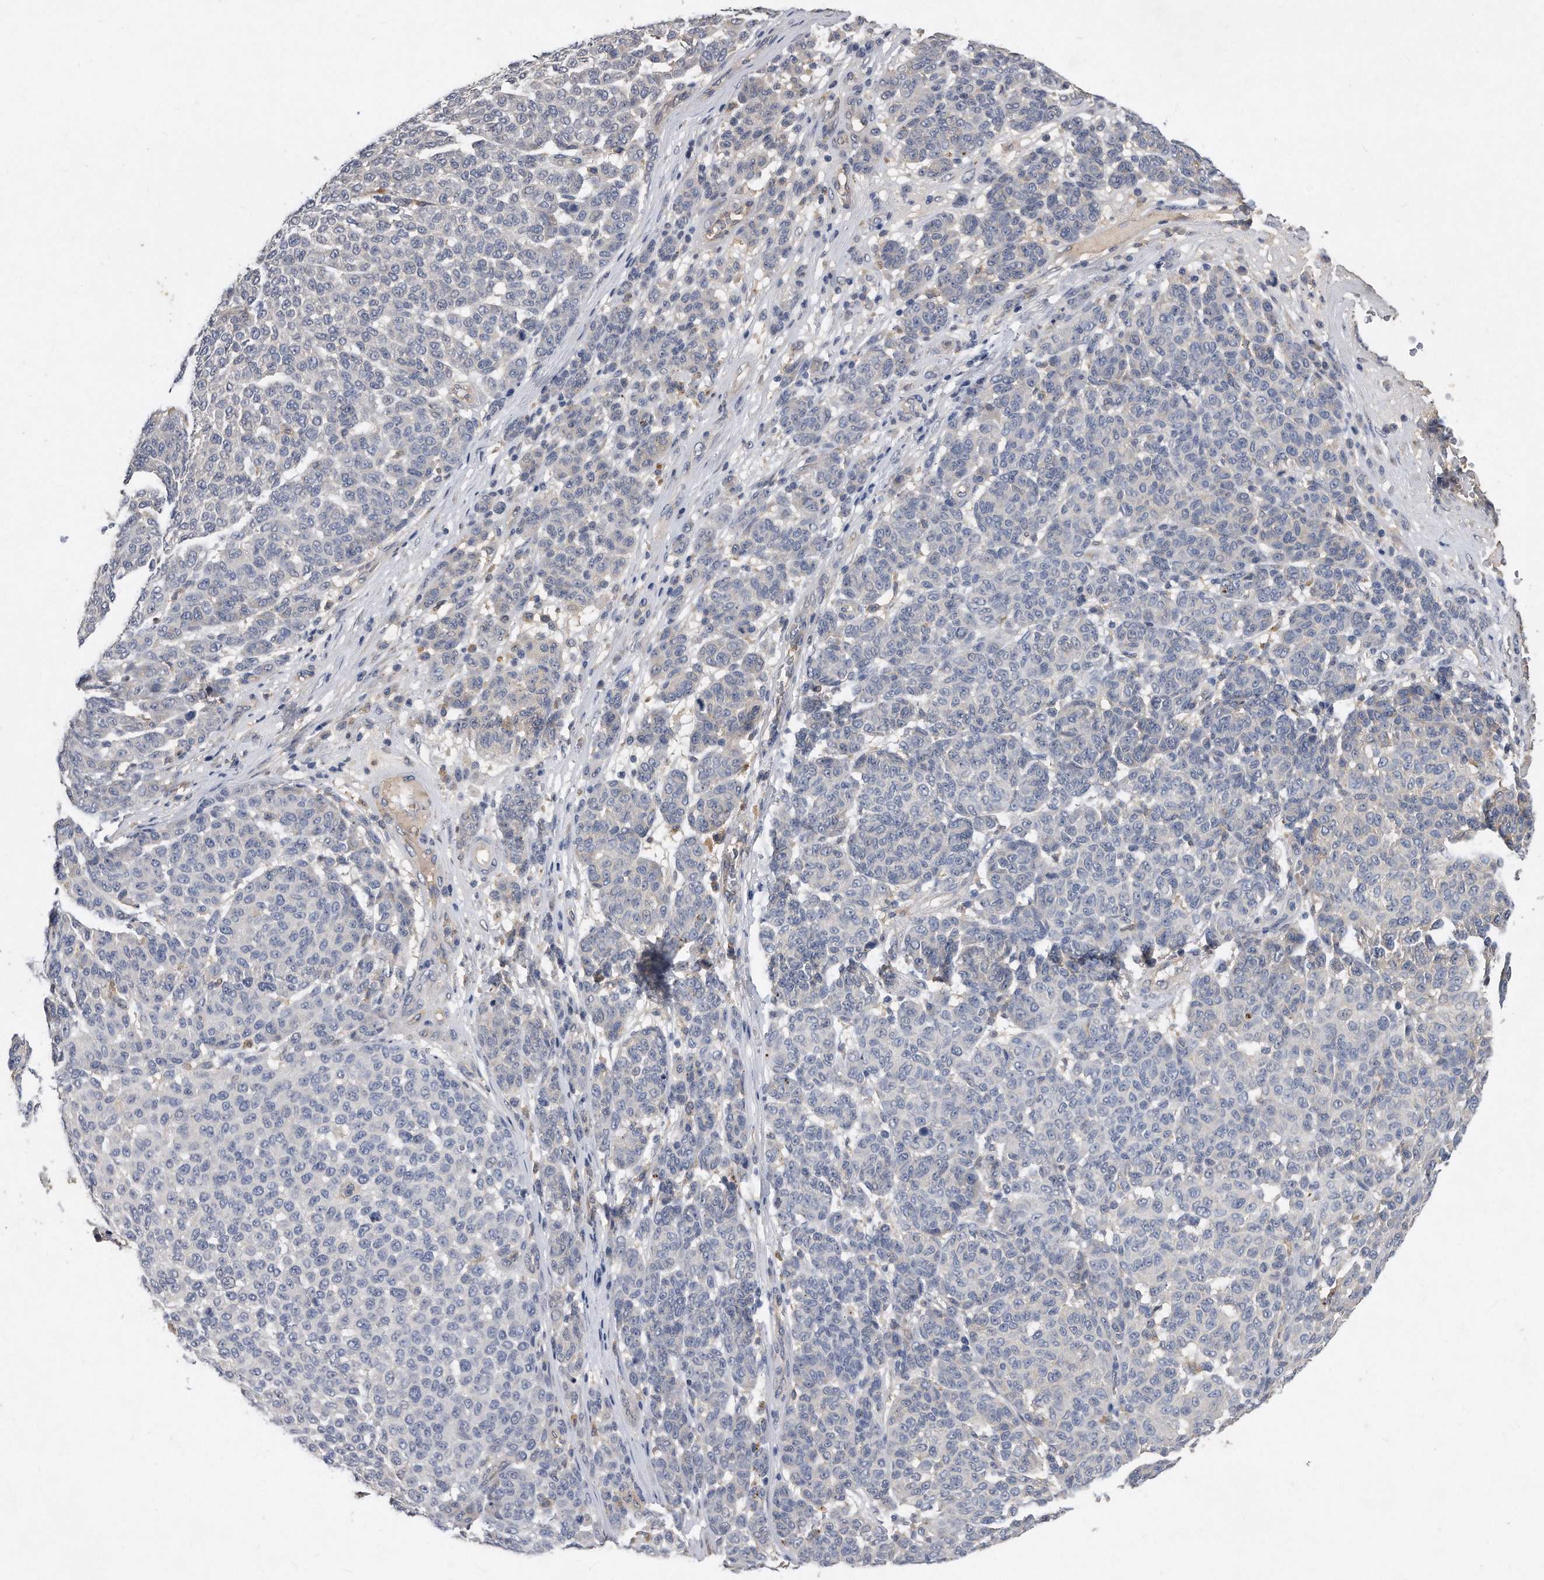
{"staining": {"intensity": "negative", "quantity": "none", "location": "none"}, "tissue": "melanoma", "cell_type": "Tumor cells", "image_type": "cancer", "snomed": [{"axis": "morphology", "description": "Malignant melanoma, NOS"}, {"axis": "topography", "description": "Skin"}], "caption": "Immunohistochemistry histopathology image of melanoma stained for a protein (brown), which exhibits no expression in tumor cells.", "gene": "HOMER3", "patient": {"sex": "male", "age": 59}}